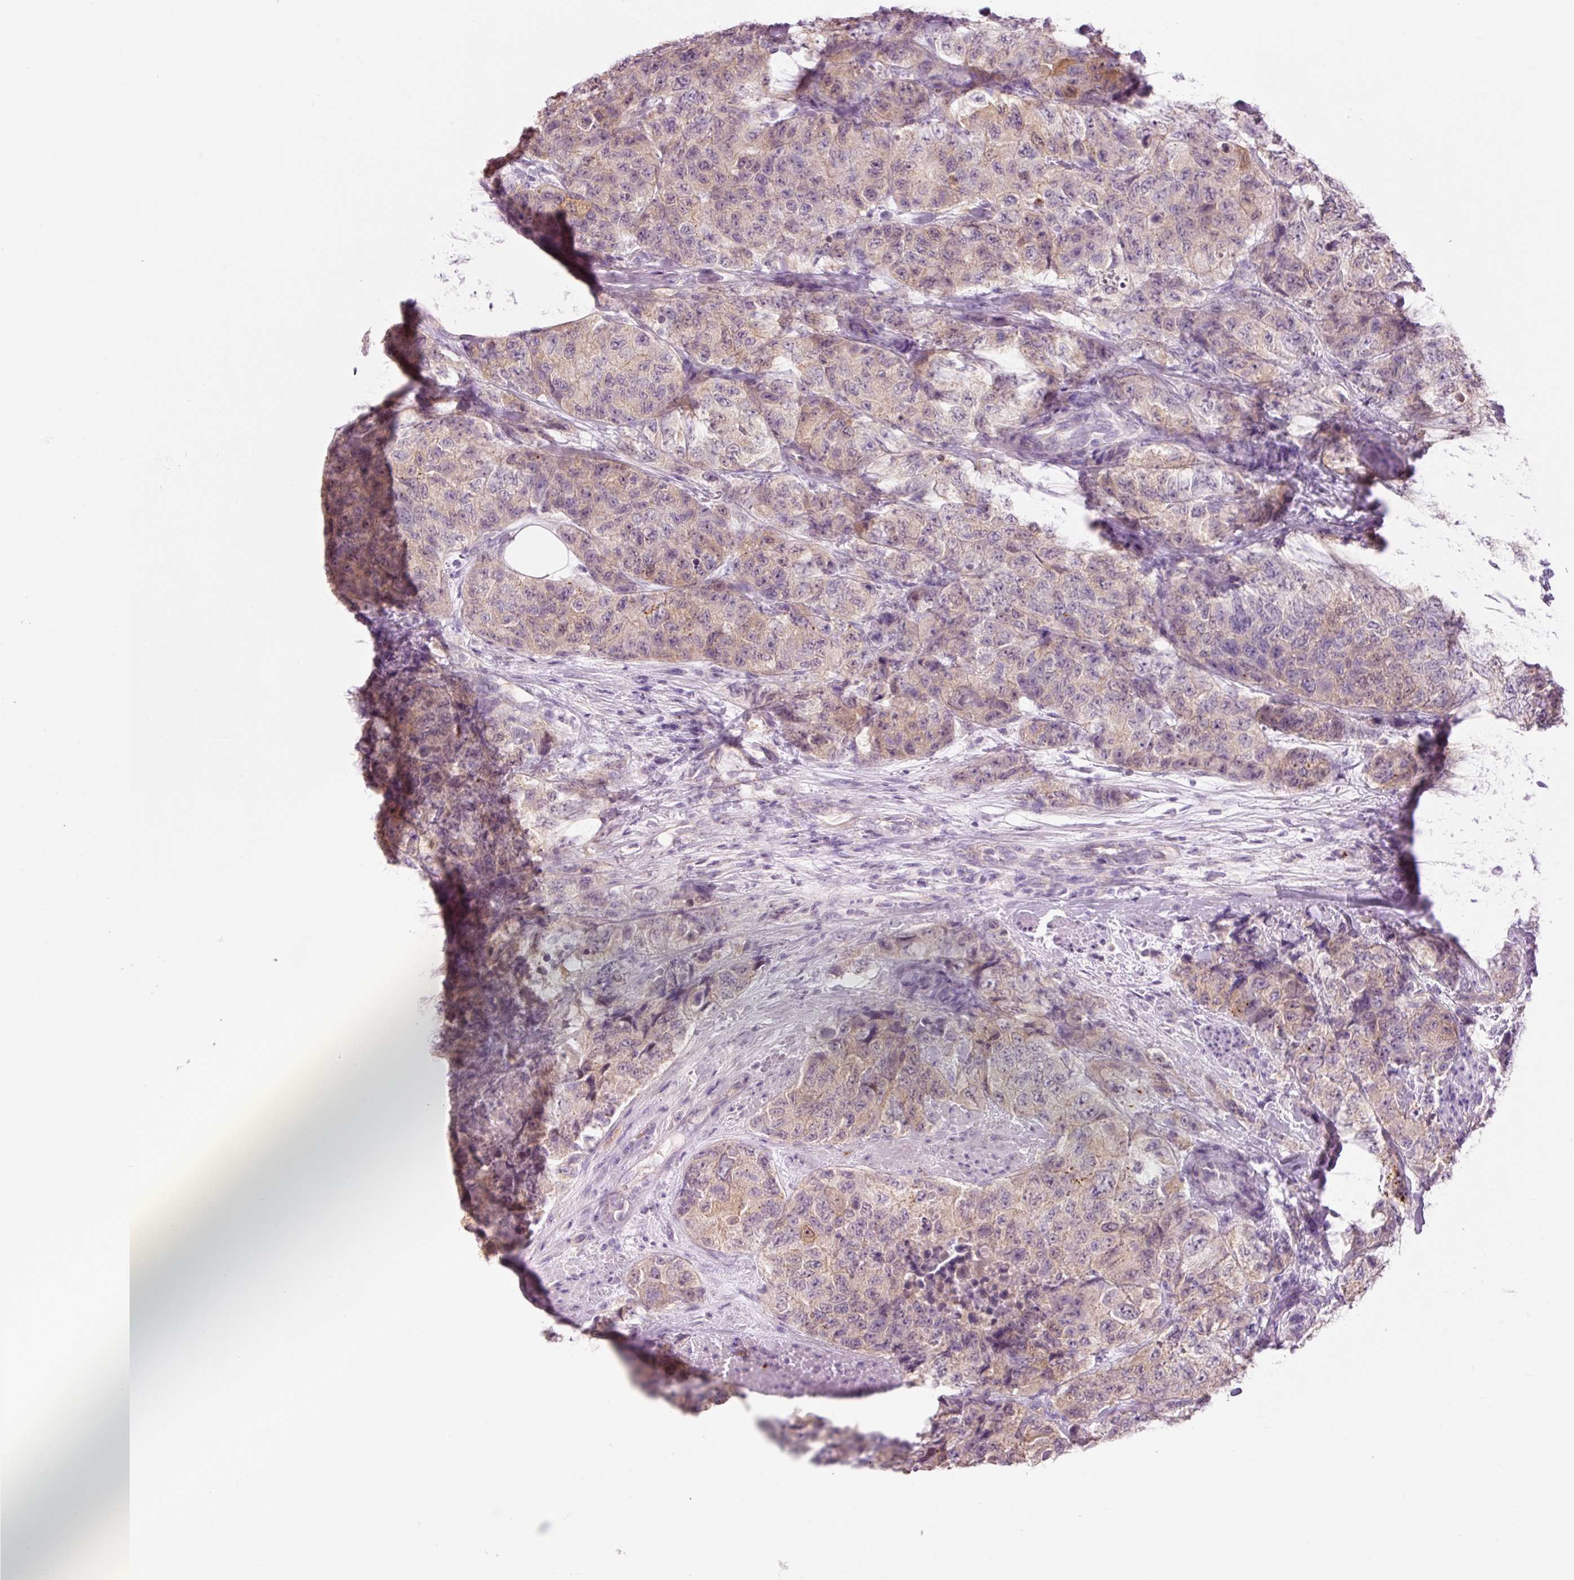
{"staining": {"intensity": "weak", "quantity": "25%-75%", "location": "cytoplasmic/membranous"}, "tissue": "urothelial cancer", "cell_type": "Tumor cells", "image_type": "cancer", "snomed": [{"axis": "morphology", "description": "Urothelial carcinoma, High grade"}, {"axis": "topography", "description": "Urinary bladder"}], "caption": "Immunohistochemistry (DAB (3,3'-diaminobenzidine)) staining of high-grade urothelial carcinoma reveals weak cytoplasmic/membranous protein staining in approximately 25%-75% of tumor cells. (Brightfield microscopy of DAB IHC at high magnification).", "gene": "HSPA4L", "patient": {"sex": "female", "age": 78}}